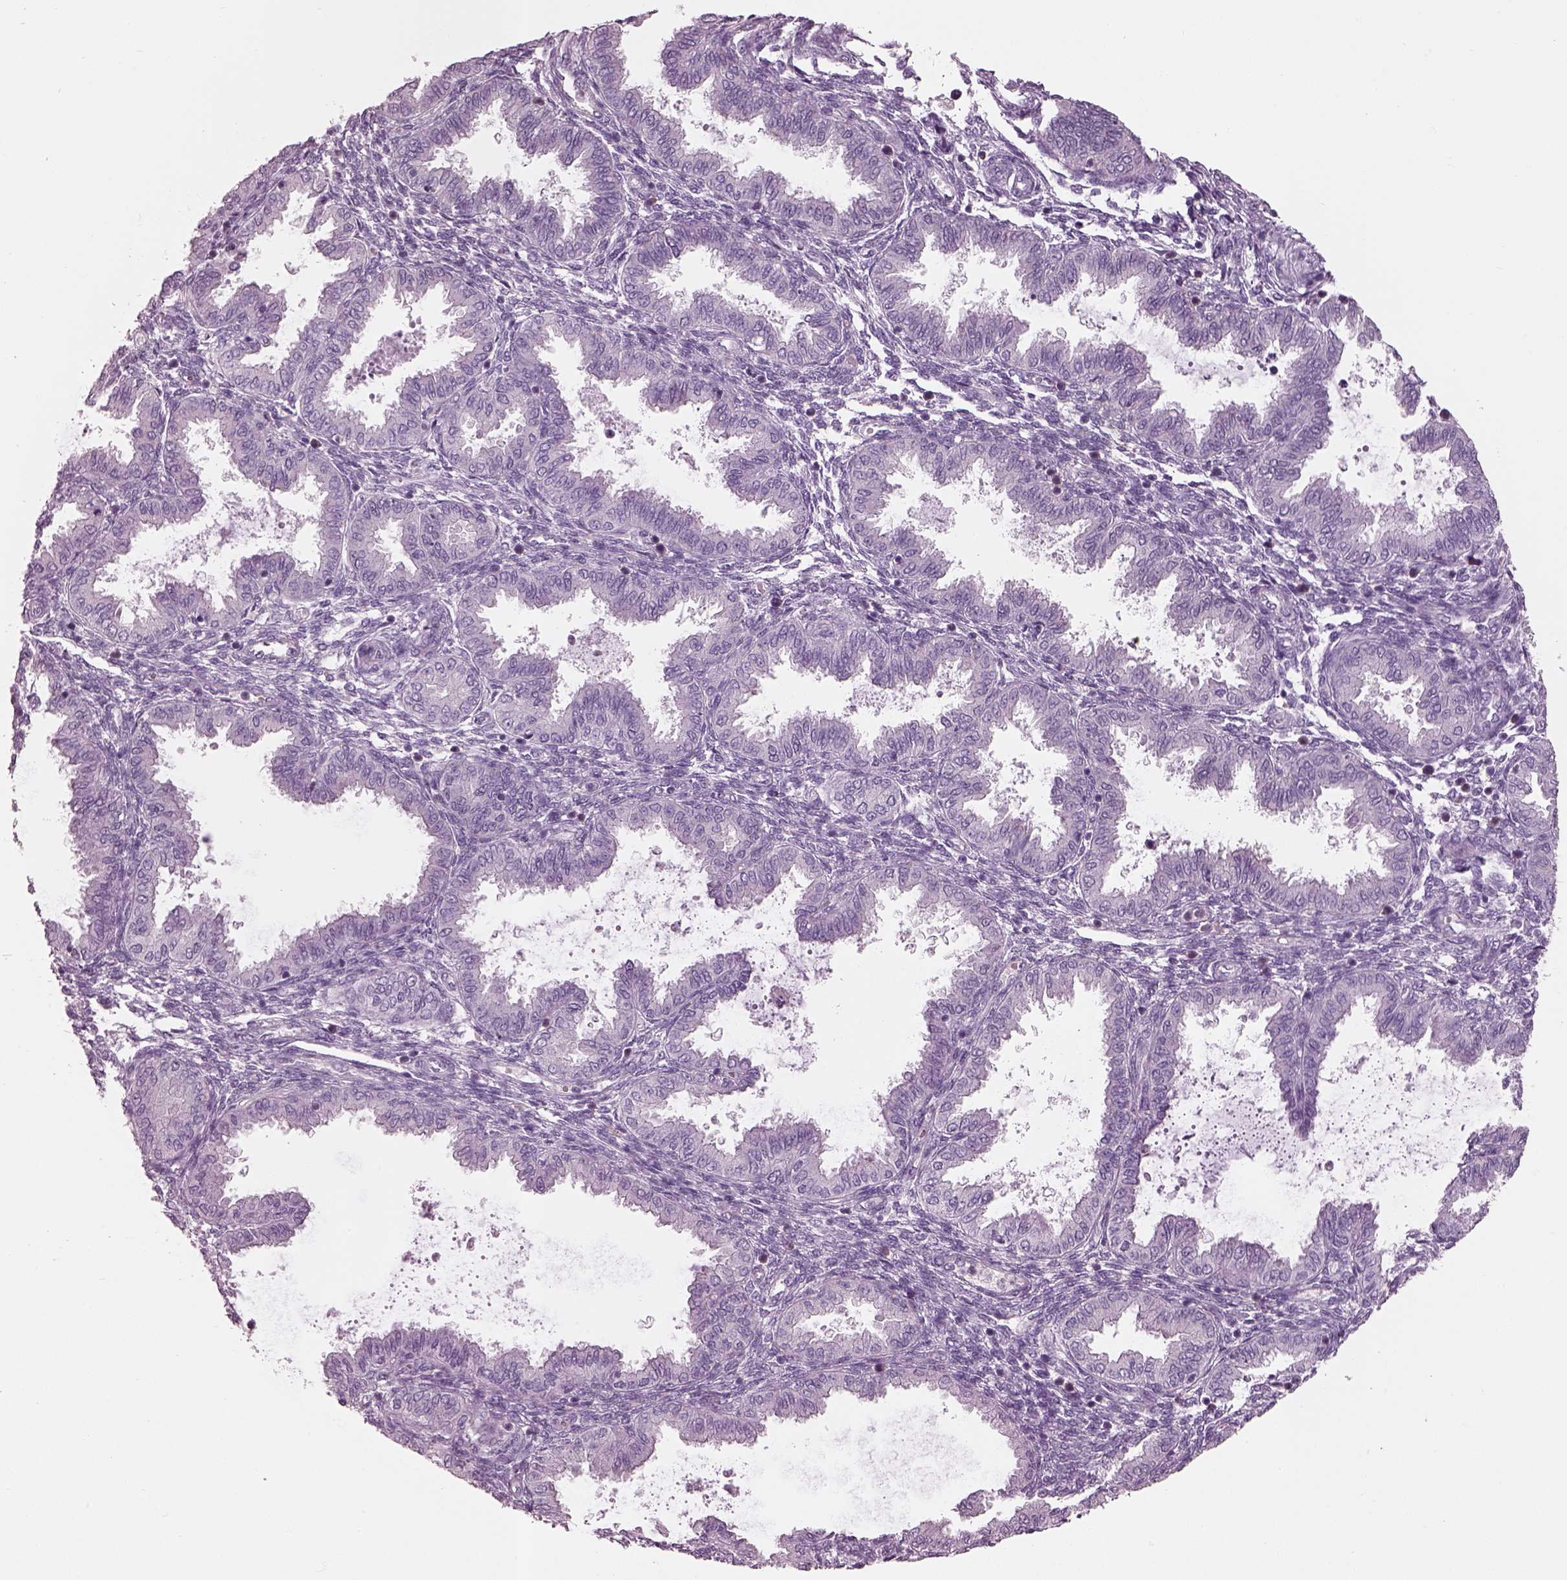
{"staining": {"intensity": "negative", "quantity": "none", "location": "none"}, "tissue": "endometrium", "cell_type": "Cells in endometrial stroma", "image_type": "normal", "snomed": [{"axis": "morphology", "description": "Normal tissue, NOS"}, {"axis": "topography", "description": "Endometrium"}], "caption": "This histopathology image is of unremarkable endometrium stained with immunohistochemistry to label a protein in brown with the nuclei are counter-stained blue. There is no expression in cells in endometrial stroma.", "gene": "SLC27A2", "patient": {"sex": "female", "age": 33}}